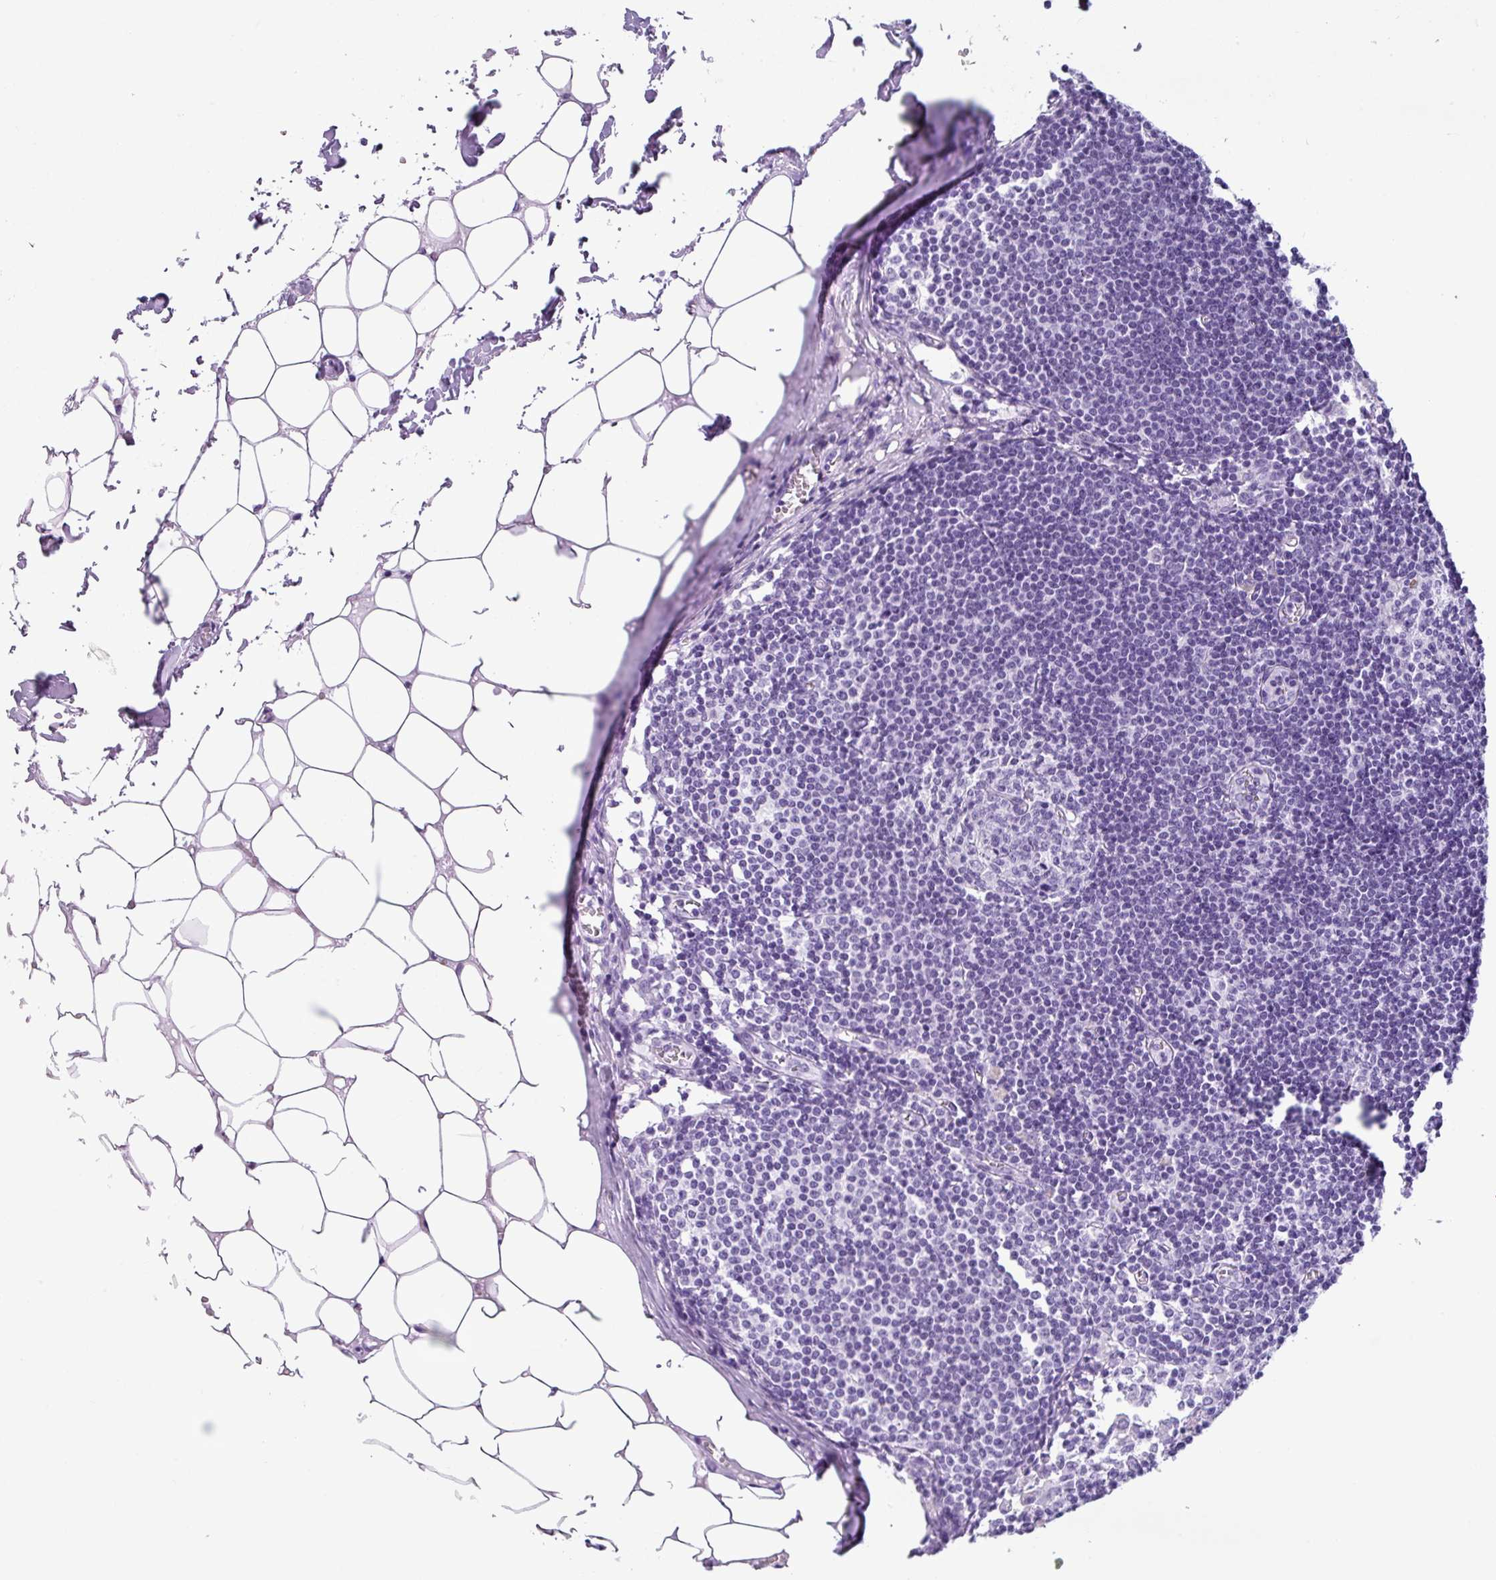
{"staining": {"intensity": "negative", "quantity": "none", "location": "none"}, "tissue": "lymph node", "cell_type": "Germinal center cells", "image_type": "normal", "snomed": [{"axis": "morphology", "description": "Normal tissue, NOS"}, {"axis": "topography", "description": "Lymph node"}], "caption": "Immunohistochemical staining of unremarkable lymph node shows no significant staining in germinal center cells.", "gene": "ZNF568", "patient": {"sex": "female", "age": 42}}